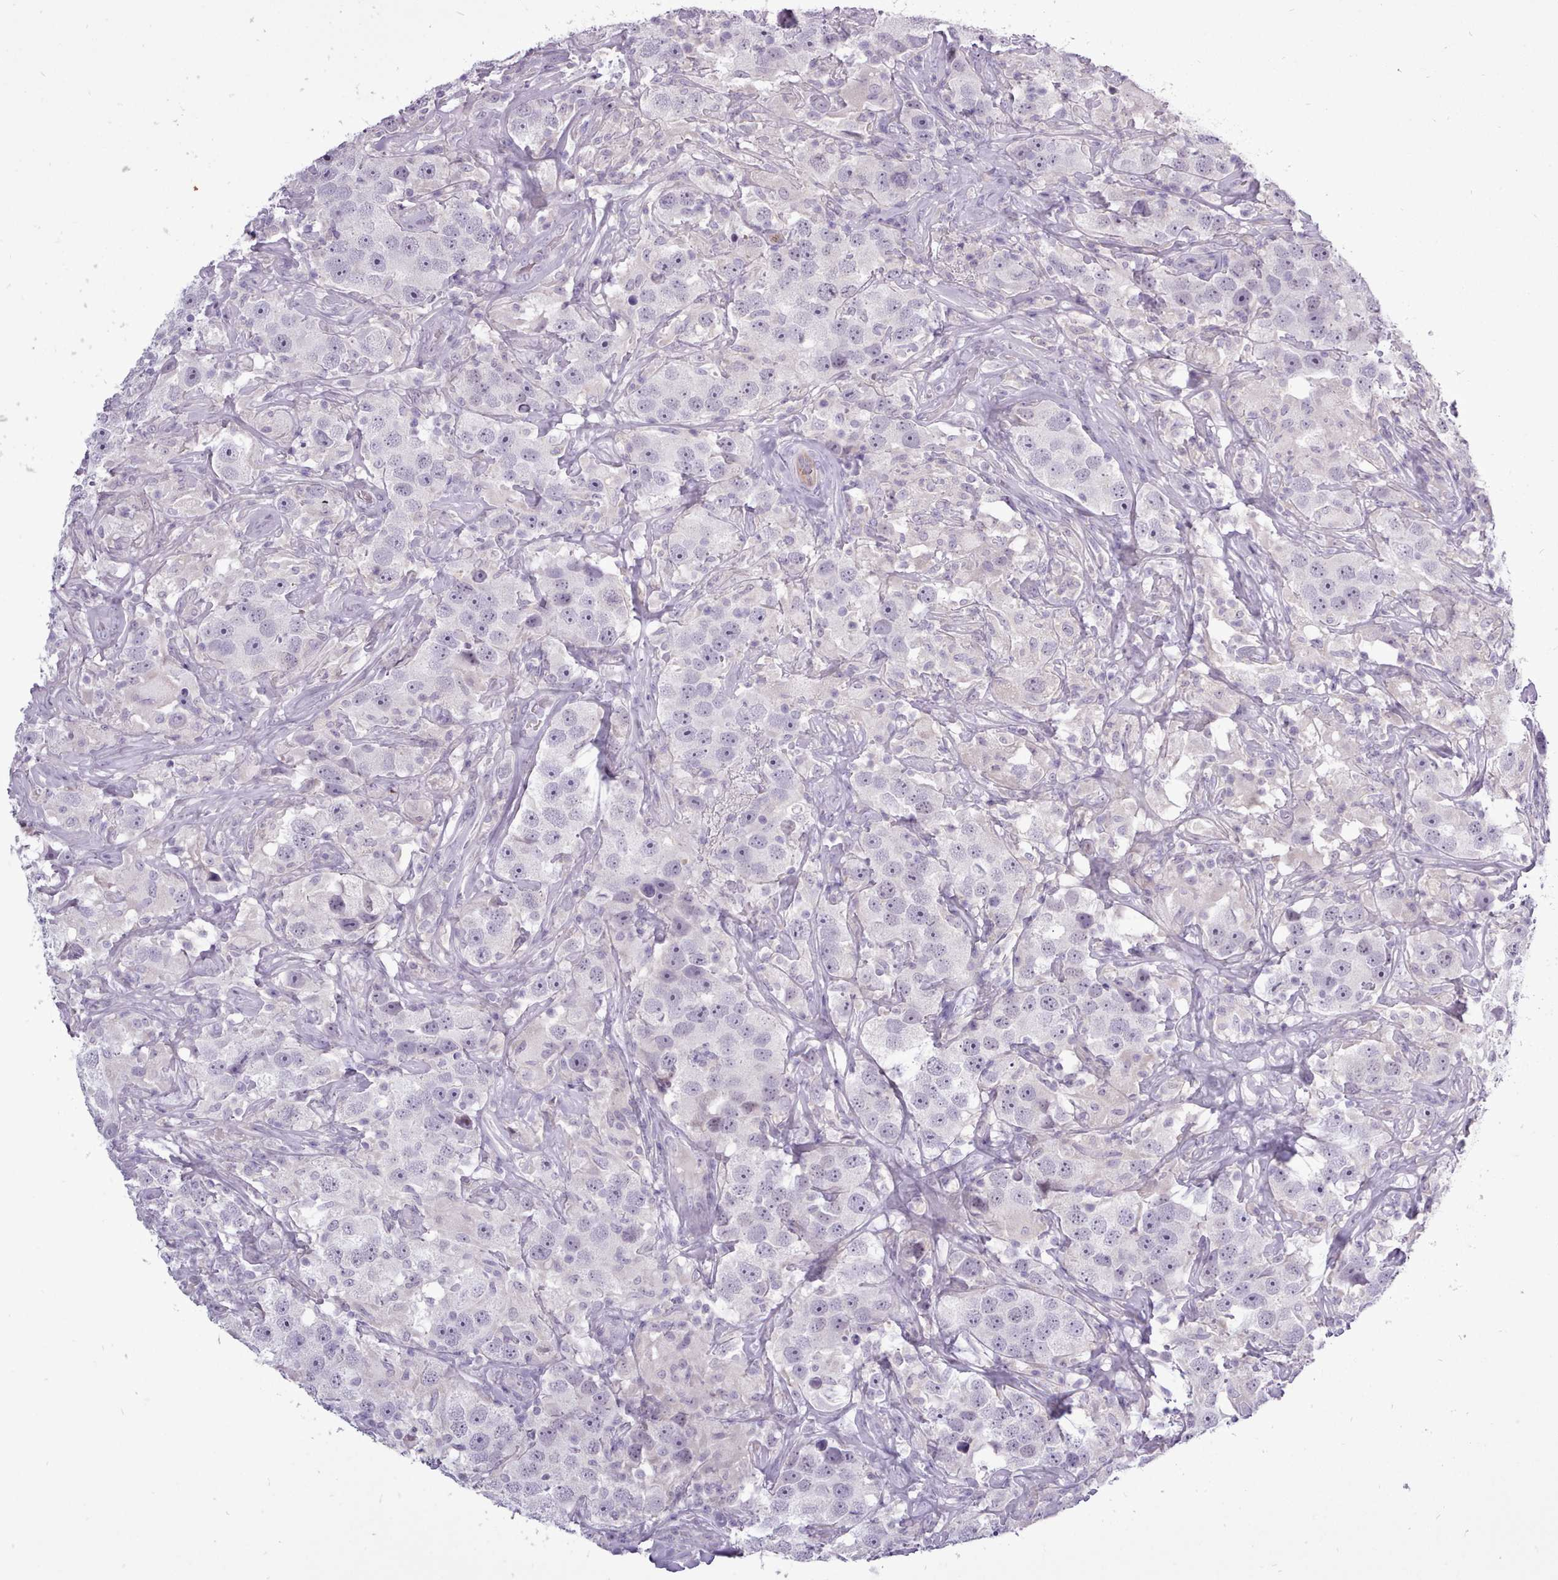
{"staining": {"intensity": "negative", "quantity": "none", "location": "none"}, "tissue": "testis cancer", "cell_type": "Tumor cells", "image_type": "cancer", "snomed": [{"axis": "morphology", "description": "Seminoma, NOS"}, {"axis": "topography", "description": "Testis"}], "caption": "Immunohistochemistry of testis seminoma reveals no expression in tumor cells.", "gene": "BDKRB2", "patient": {"sex": "male", "age": 49}}